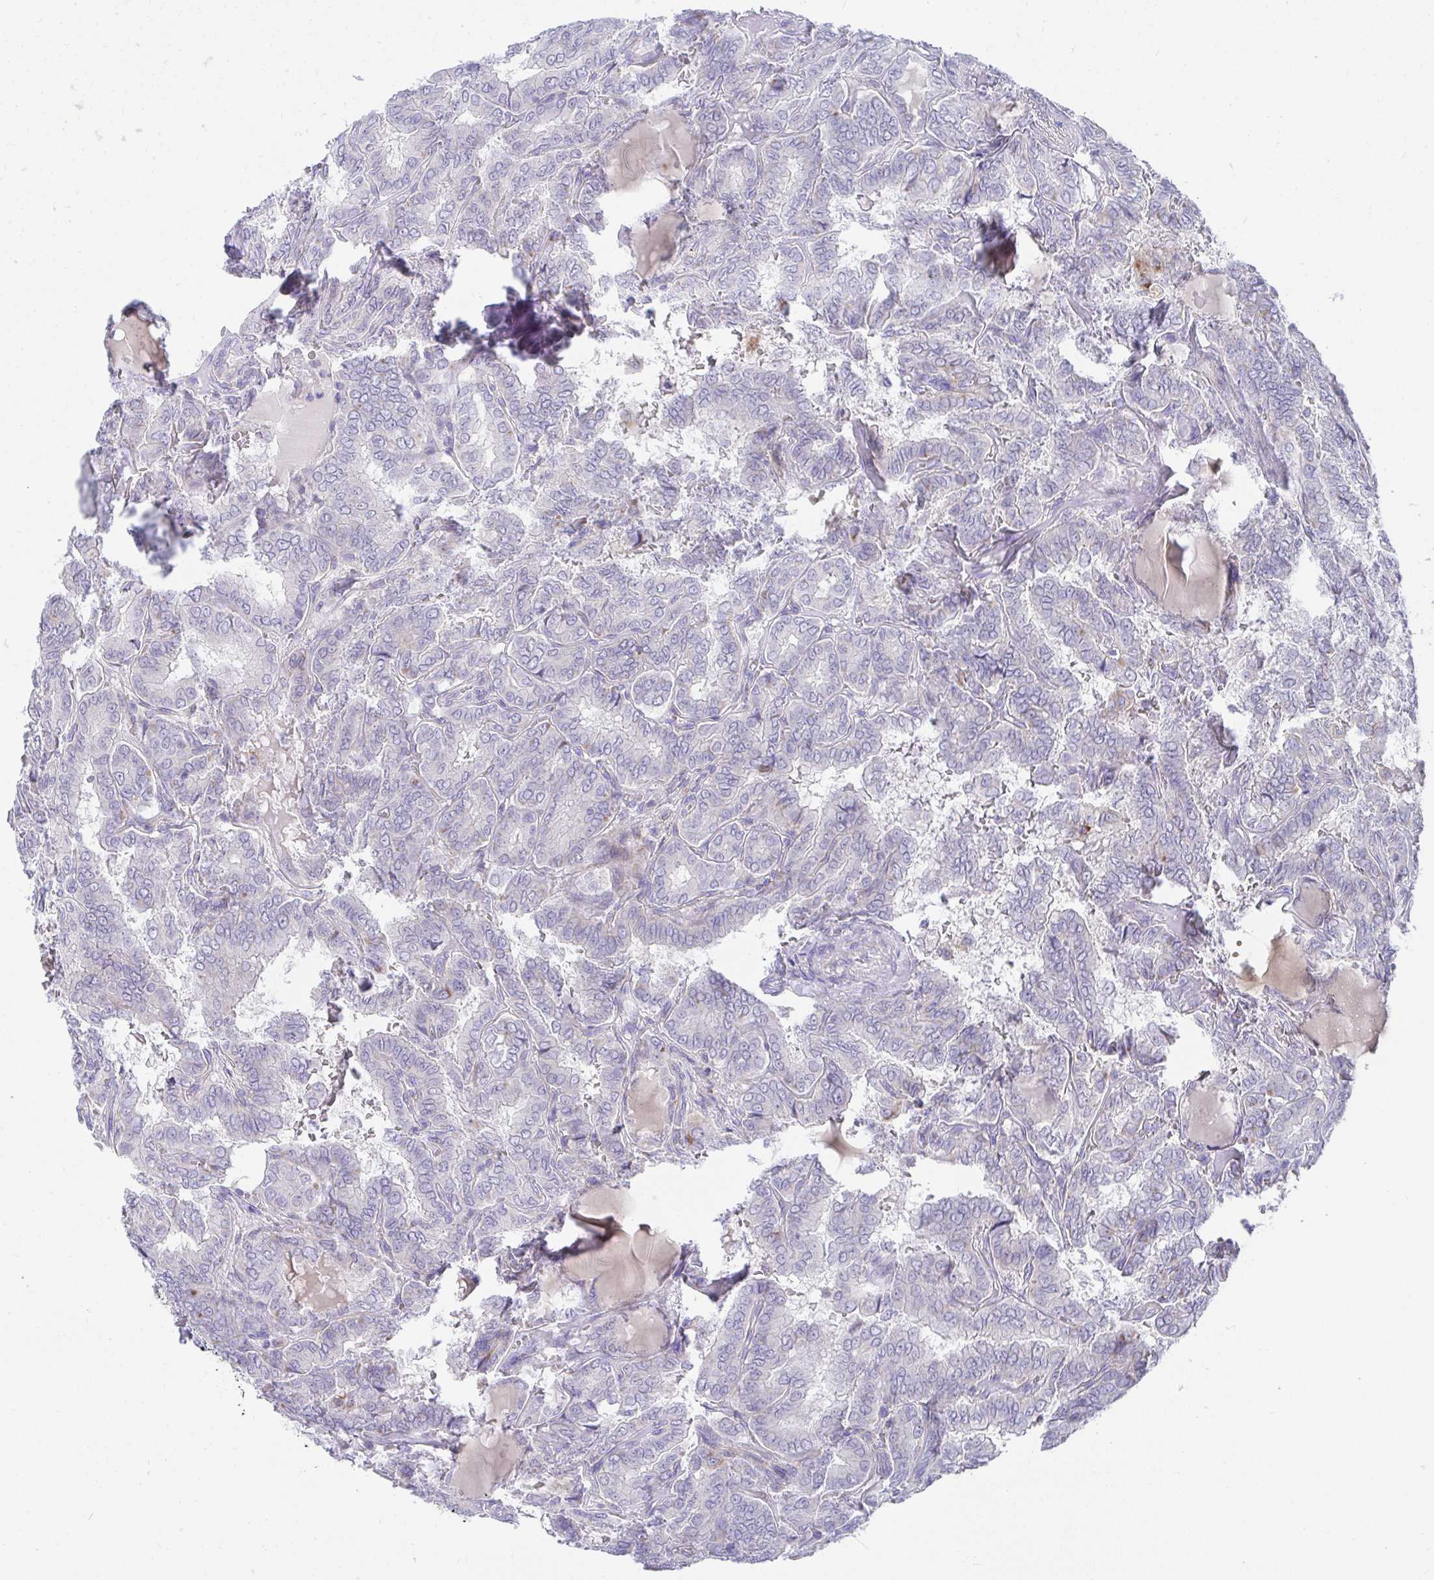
{"staining": {"intensity": "weak", "quantity": "<25%", "location": "cytoplasmic/membranous"}, "tissue": "thyroid cancer", "cell_type": "Tumor cells", "image_type": "cancer", "snomed": [{"axis": "morphology", "description": "Papillary adenocarcinoma, NOS"}, {"axis": "topography", "description": "Thyroid gland"}], "caption": "Immunohistochemical staining of papillary adenocarcinoma (thyroid) displays no significant positivity in tumor cells. (DAB (3,3'-diaminobenzidine) IHC with hematoxylin counter stain).", "gene": "PRRG3", "patient": {"sex": "female", "age": 46}}